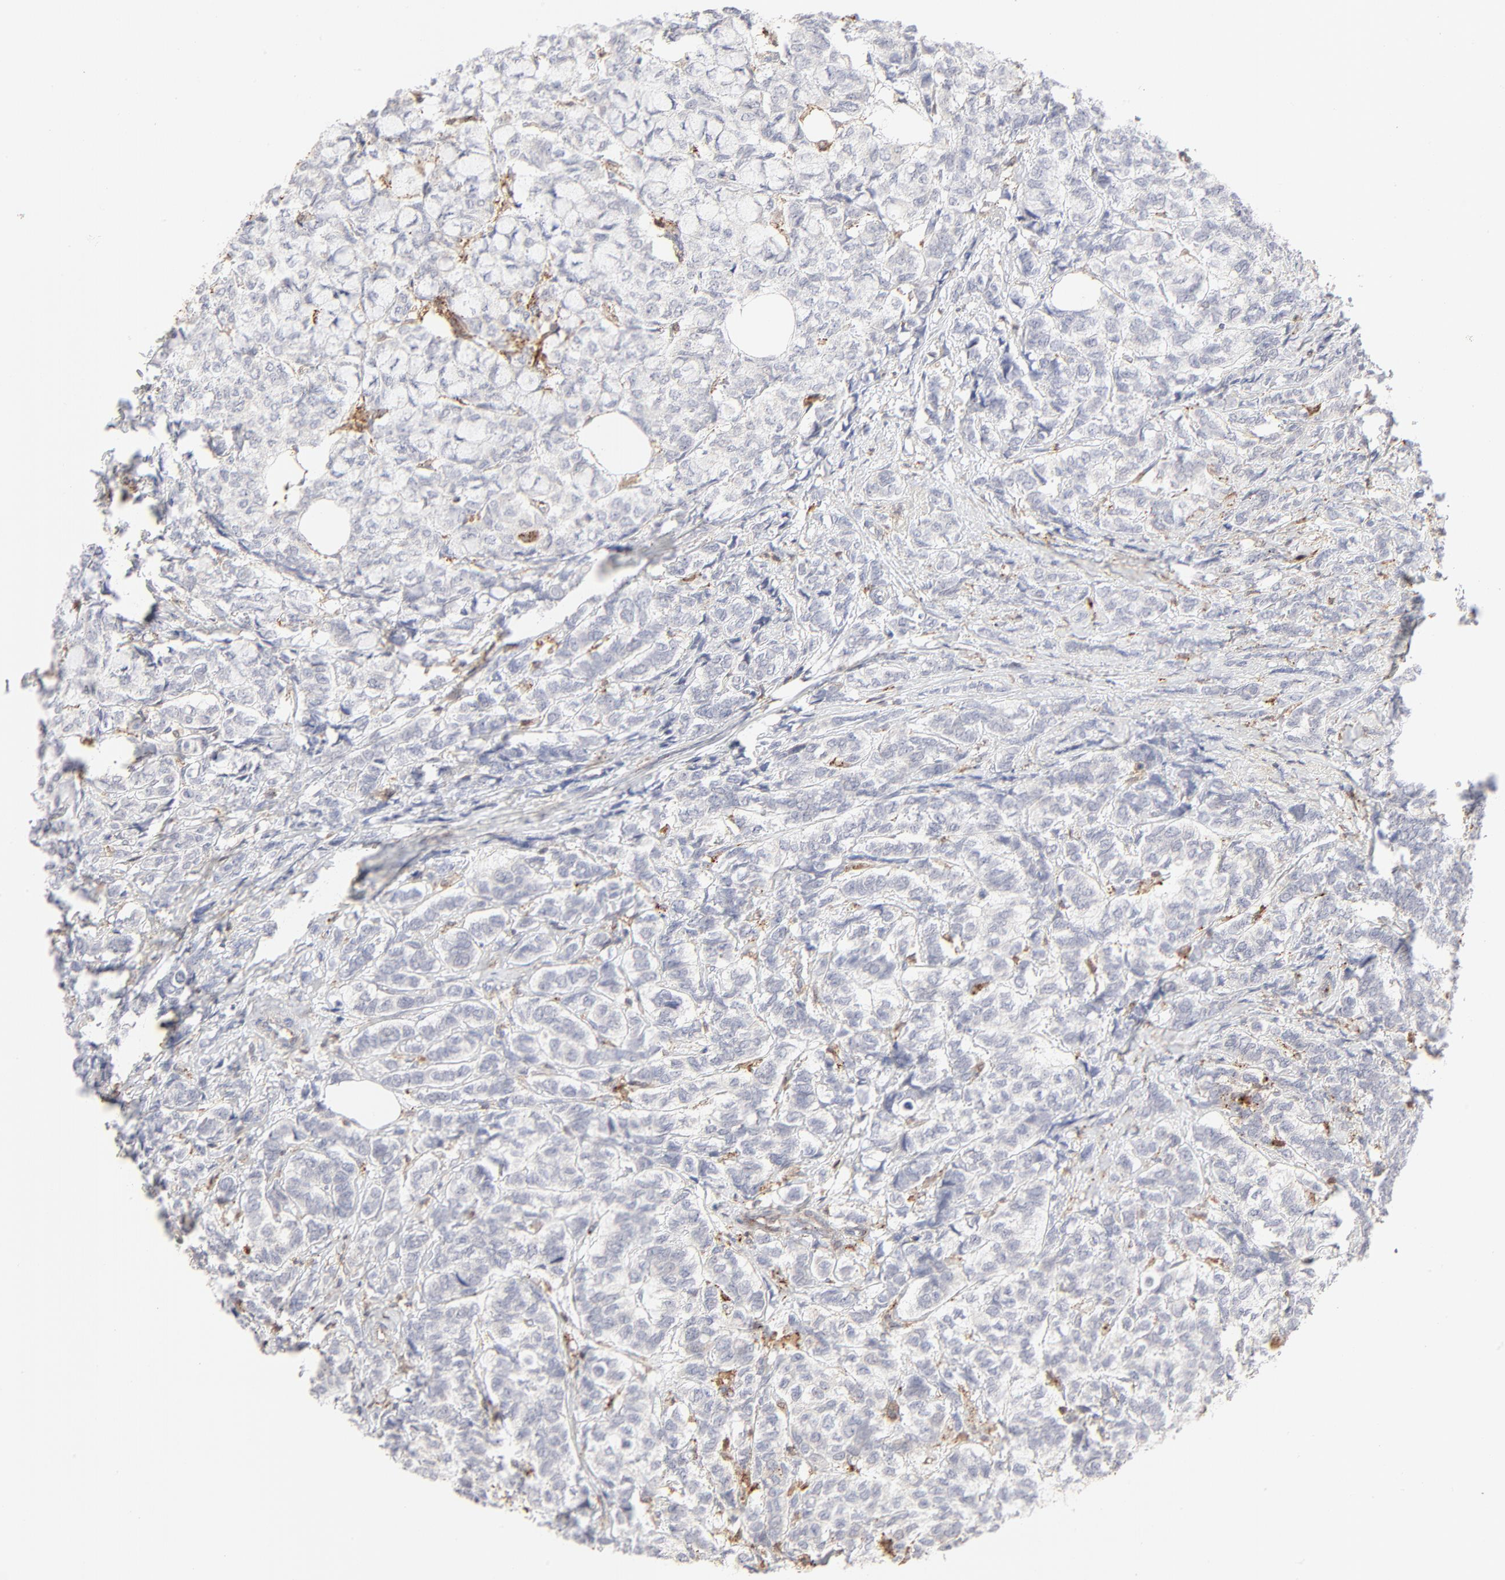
{"staining": {"intensity": "negative", "quantity": "none", "location": "none"}, "tissue": "breast cancer", "cell_type": "Tumor cells", "image_type": "cancer", "snomed": [{"axis": "morphology", "description": "Lobular carcinoma"}, {"axis": "topography", "description": "Breast"}], "caption": "This image is of breast lobular carcinoma stained with immunohistochemistry (IHC) to label a protein in brown with the nuclei are counter-stained blue. There is no expression in tumor cells.", "gene": "CDK6", "patient": {"sex": "female", "age": 60}}